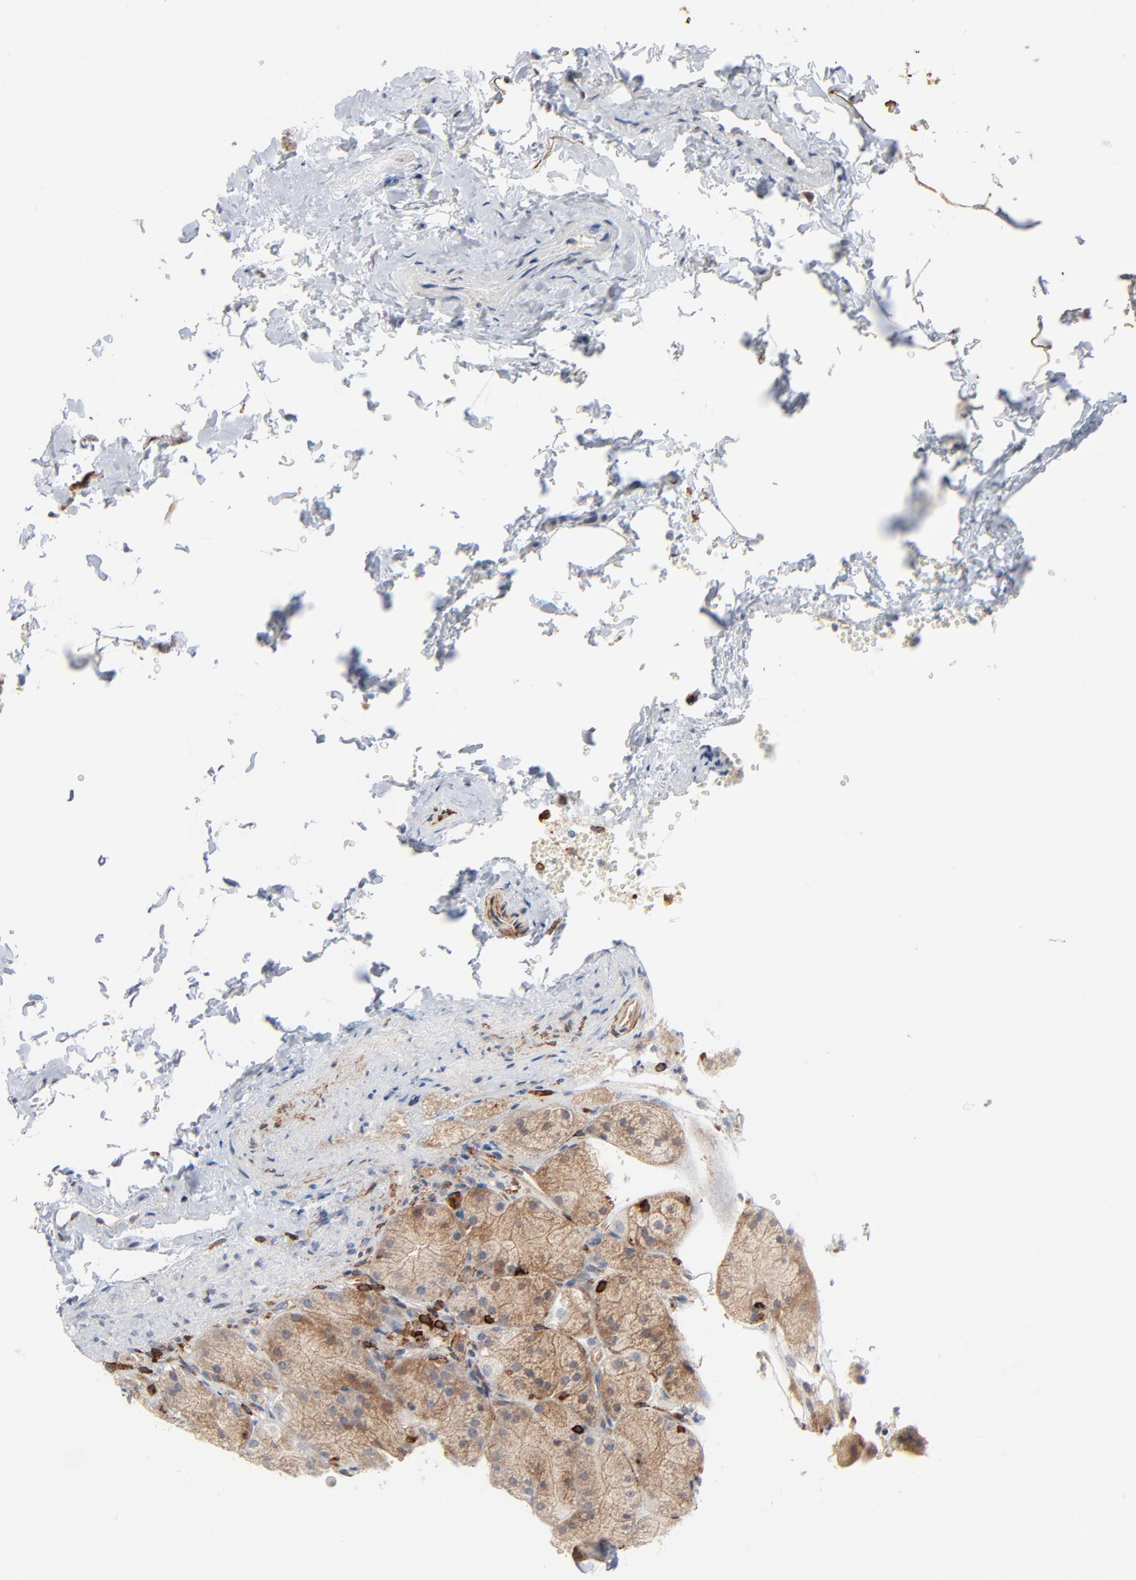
{"staining": {"intensity": "weak", "quantity": ">75%", "location": "cytoplasmic/membranous"}, "tissue": "stomach", "cell_type": "Glandular cells", "image_type": "normal", "snomed": [{"axis": "morphology", "description": "Normal tissue, NOS"}, {"axis": "topography", "description": "Stomach, upper"}], "caption": "A histopathology image of human stomach stained for a protein demonstrates weak cytoplasmic/membranous brown staining in glandular cells.", "gene": "SH3KBP1", "patient": {"sex": "female", "age": 56}}